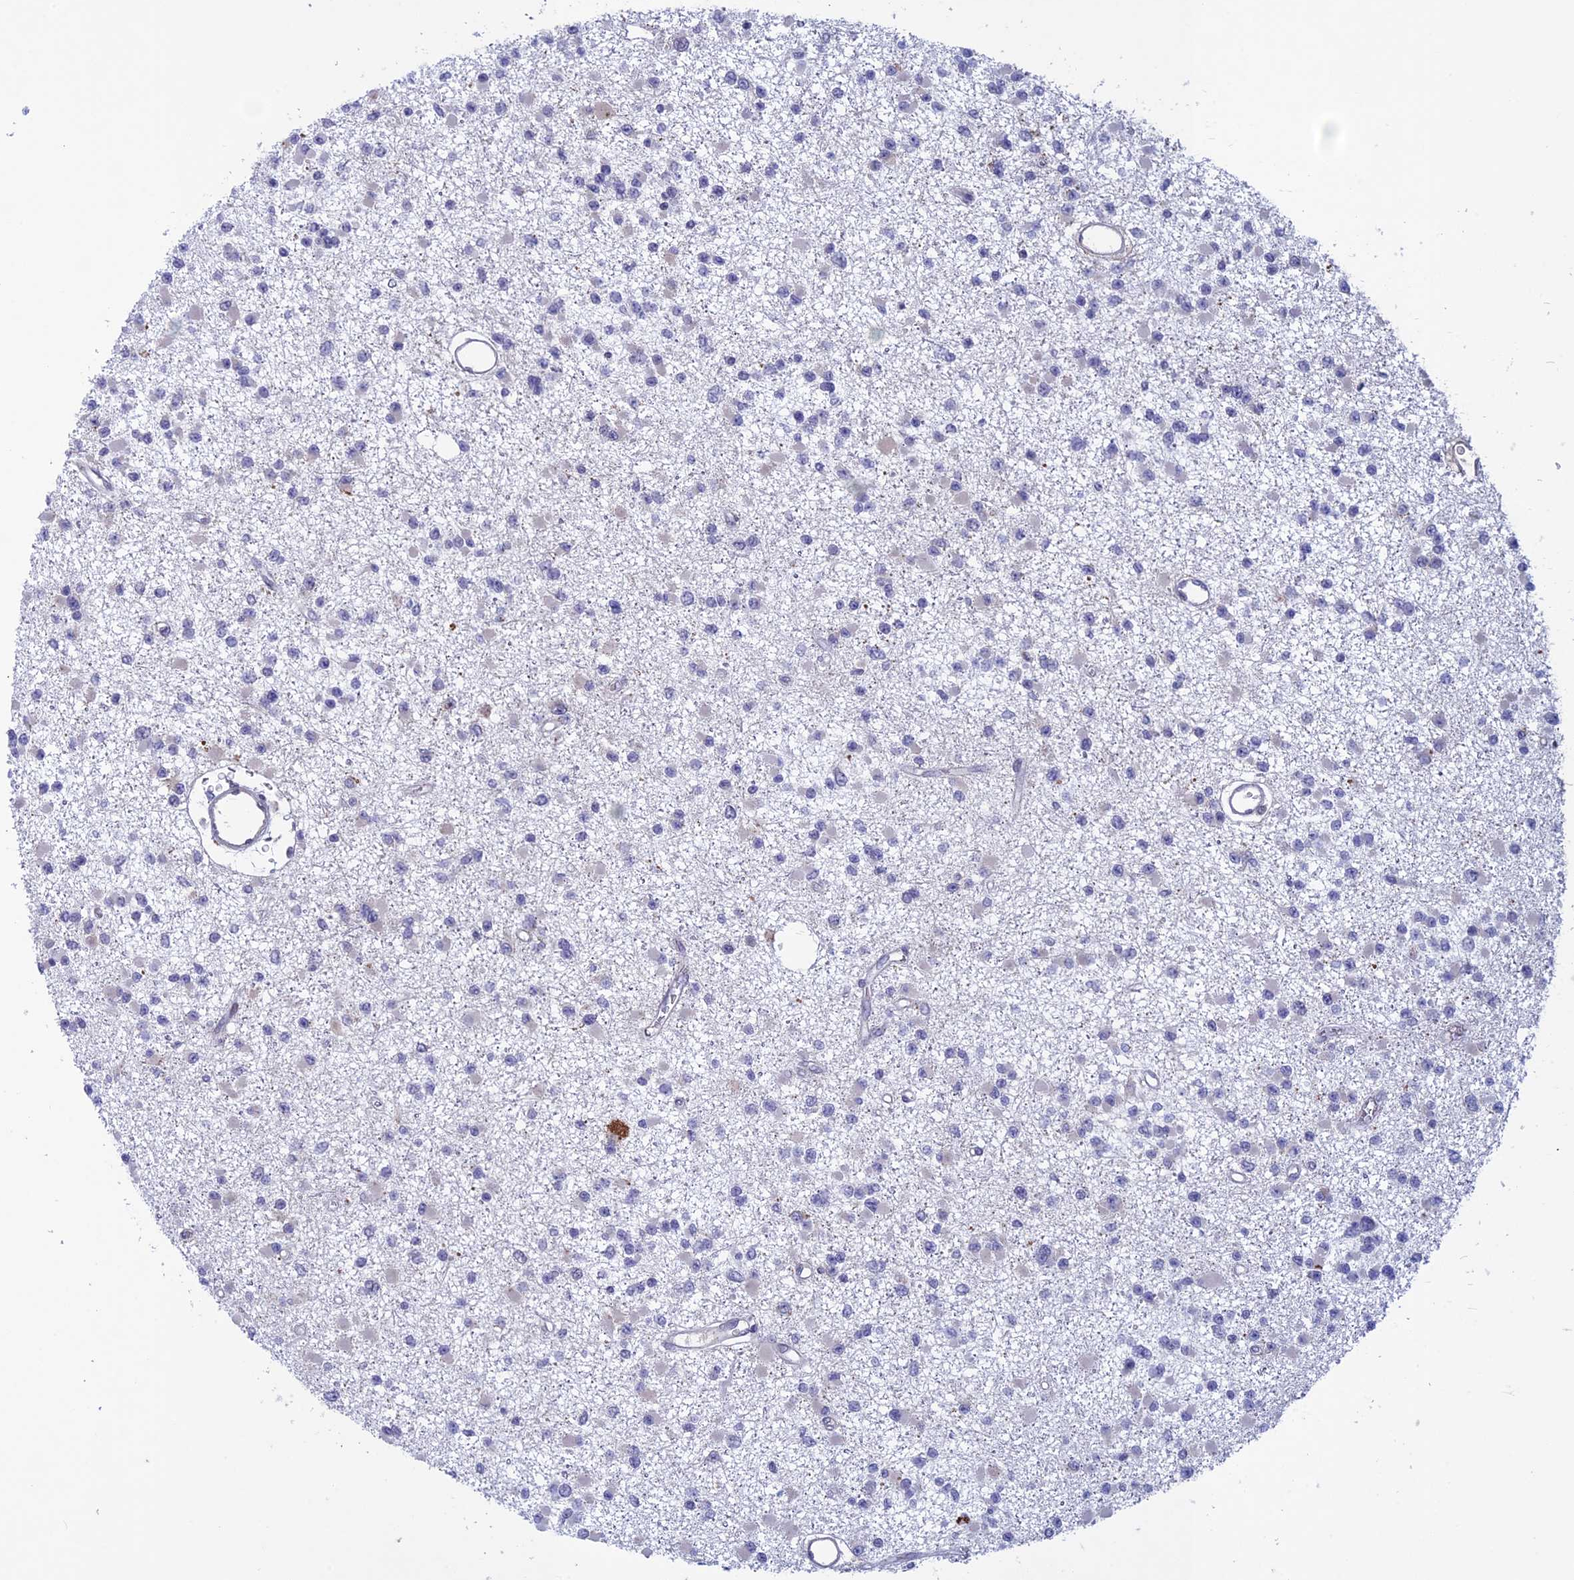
{"staining": {"intensity": "negative", "quantity": "none", "location": "none"}, "tissue": "glioma", "cell_type": "Tumor cells", "image_type": "cancer", "snomed": [{"axis": "morphology", "description": "Glioma, malignant, Low grade"}, {"axis": "topography", "description": "Brain"}], "caption": "IHC image of human malignant low-grade glioma stained for a protein (brown), which exhibits no expression in tumor cells.", "gene": "FKBPL", "patient": {"sex": "female", "age": 22}}